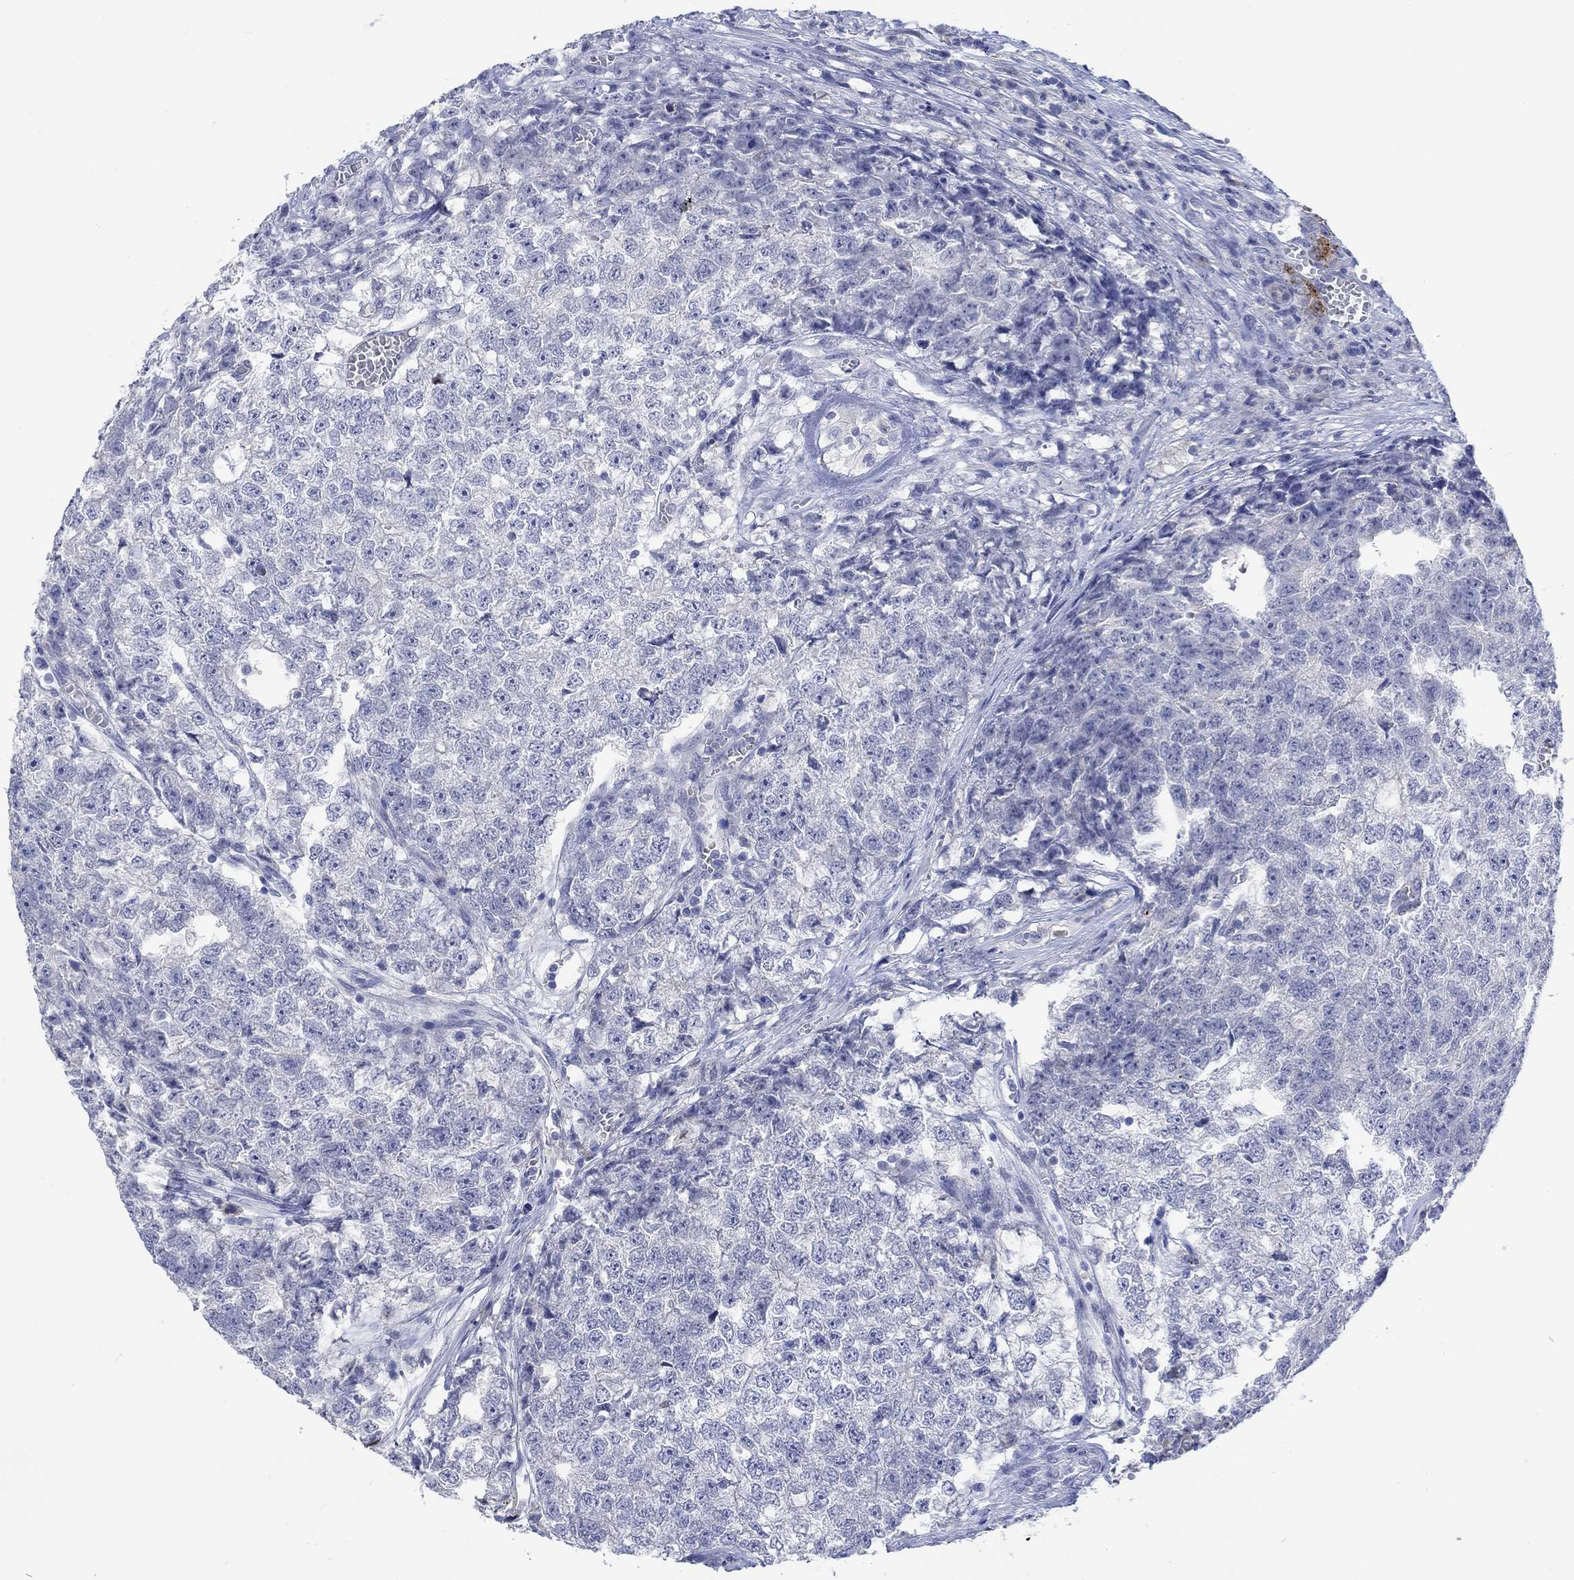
{"staining": {"intensity": "negative", "quantity": "none", "location": "none"}, "tissue": "testis cancer", "cell_type": "Tumor cells", "image_type": "cancer", "snomed": [{"axis": "morphology", "description": "Seminoma, NOS"}, {"axis": "morphology", "description": "Carcinoma, Embryonal, NOS"}, {"axis": "topography", "description": "Testis"}], "caption": "Tumor cells are negative for brown protein staining in testis cancer (seminoma). (Brightfield microscopy of DAB (3,3'-diaminobenzidine) immunohistochemistry at high magnification).", "gene": "DLK1", "patient": {"sex": "male", "age": 22}}